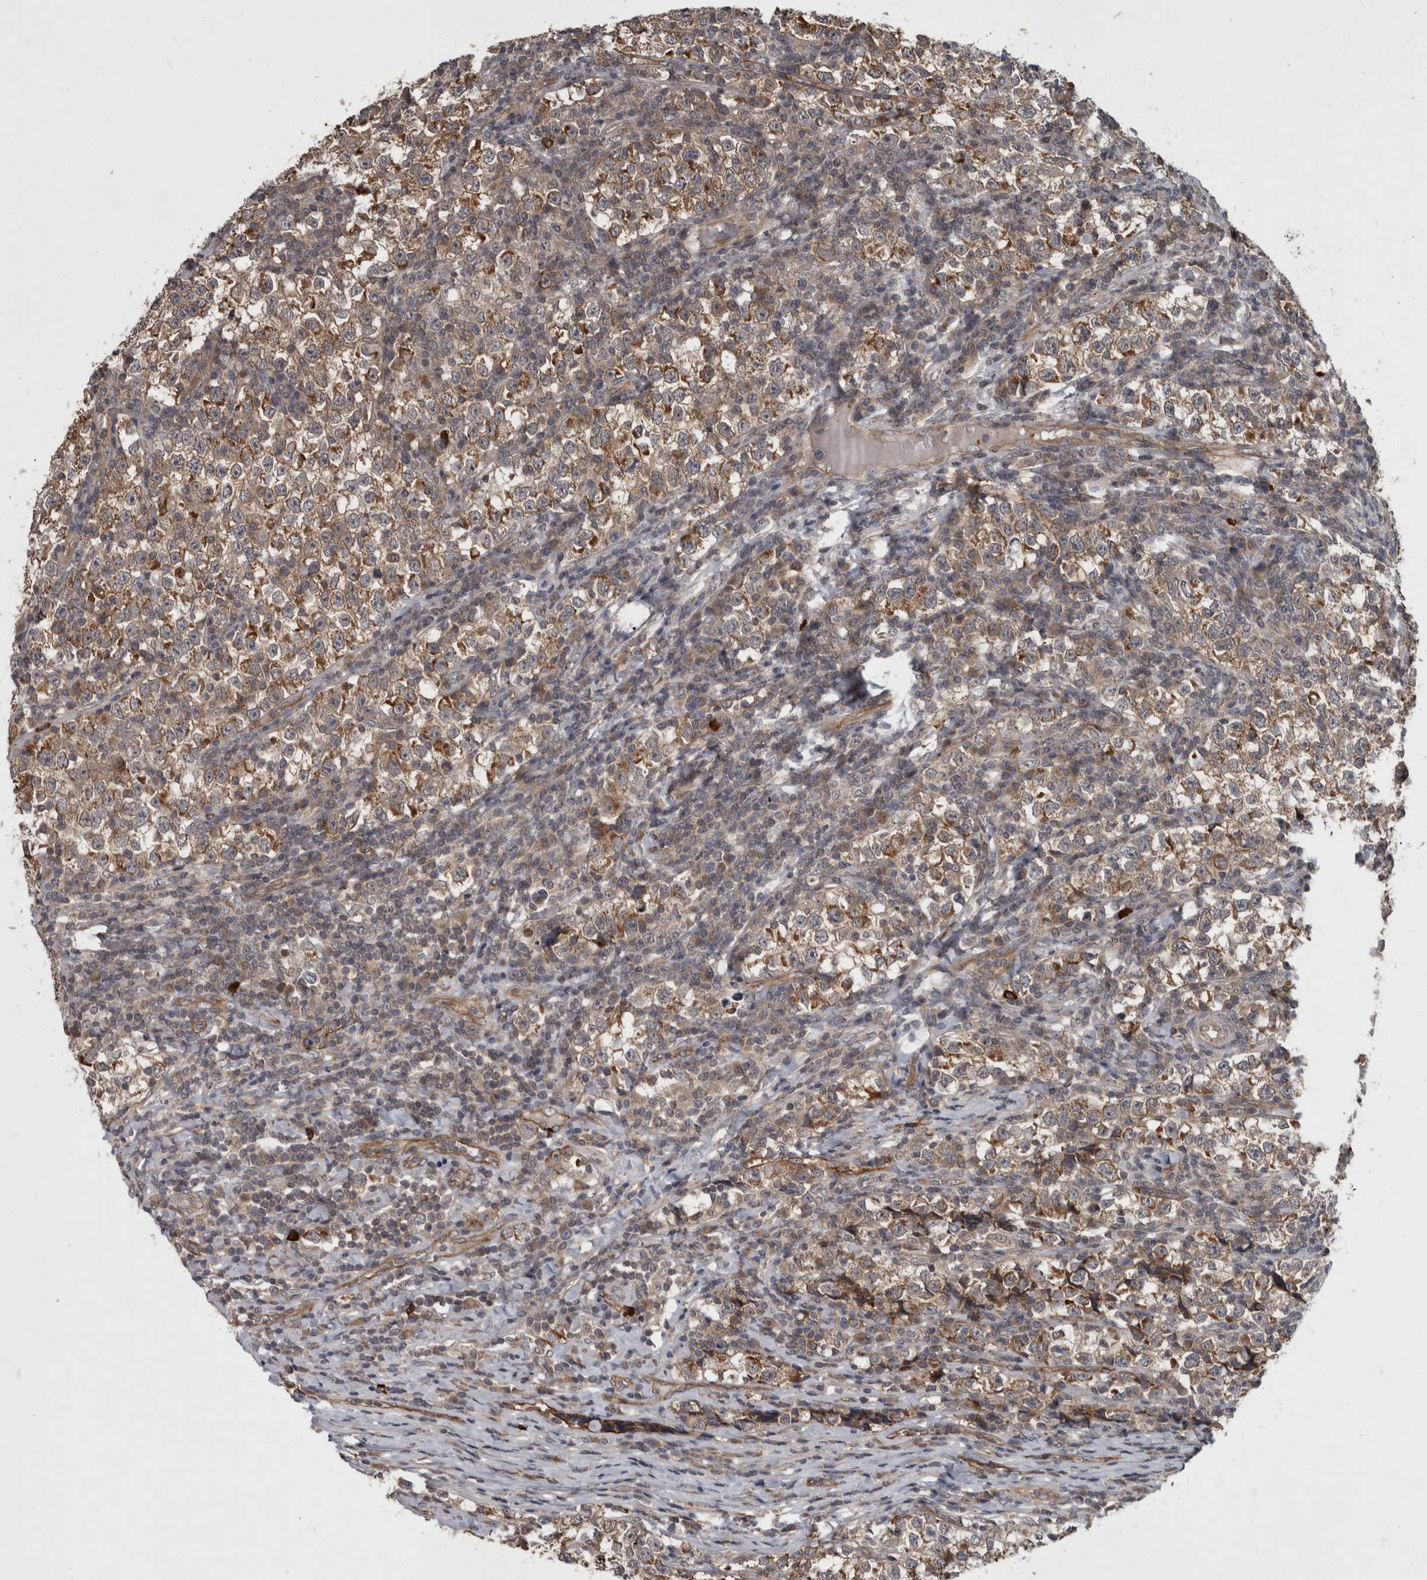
{"staining": {"intensity": "moderate", "quantity": ">75%", "location": "cytoplasmic/membranous"}, "tissue": "testis cancer", "cell_type": "Tumor cells", "image_type": "cancer", "snomed": [{"axis": "morphology", "description": "Normal tissue, NOS"}, {"axis": "morphology", "description": "Seminoma, NOS"}, {"axis": "topography", "description": "Testis"}], "caption": "This image displays testis cancer stained with immunohistochemistry to label a protein in brown. The cytoplasmic/membranous of tumor cells show moderate positivity for the protein. Nuclei are counter-stained blue.", "gene": "VEGFD", "patient": {"sex": "male", "age": 43}}